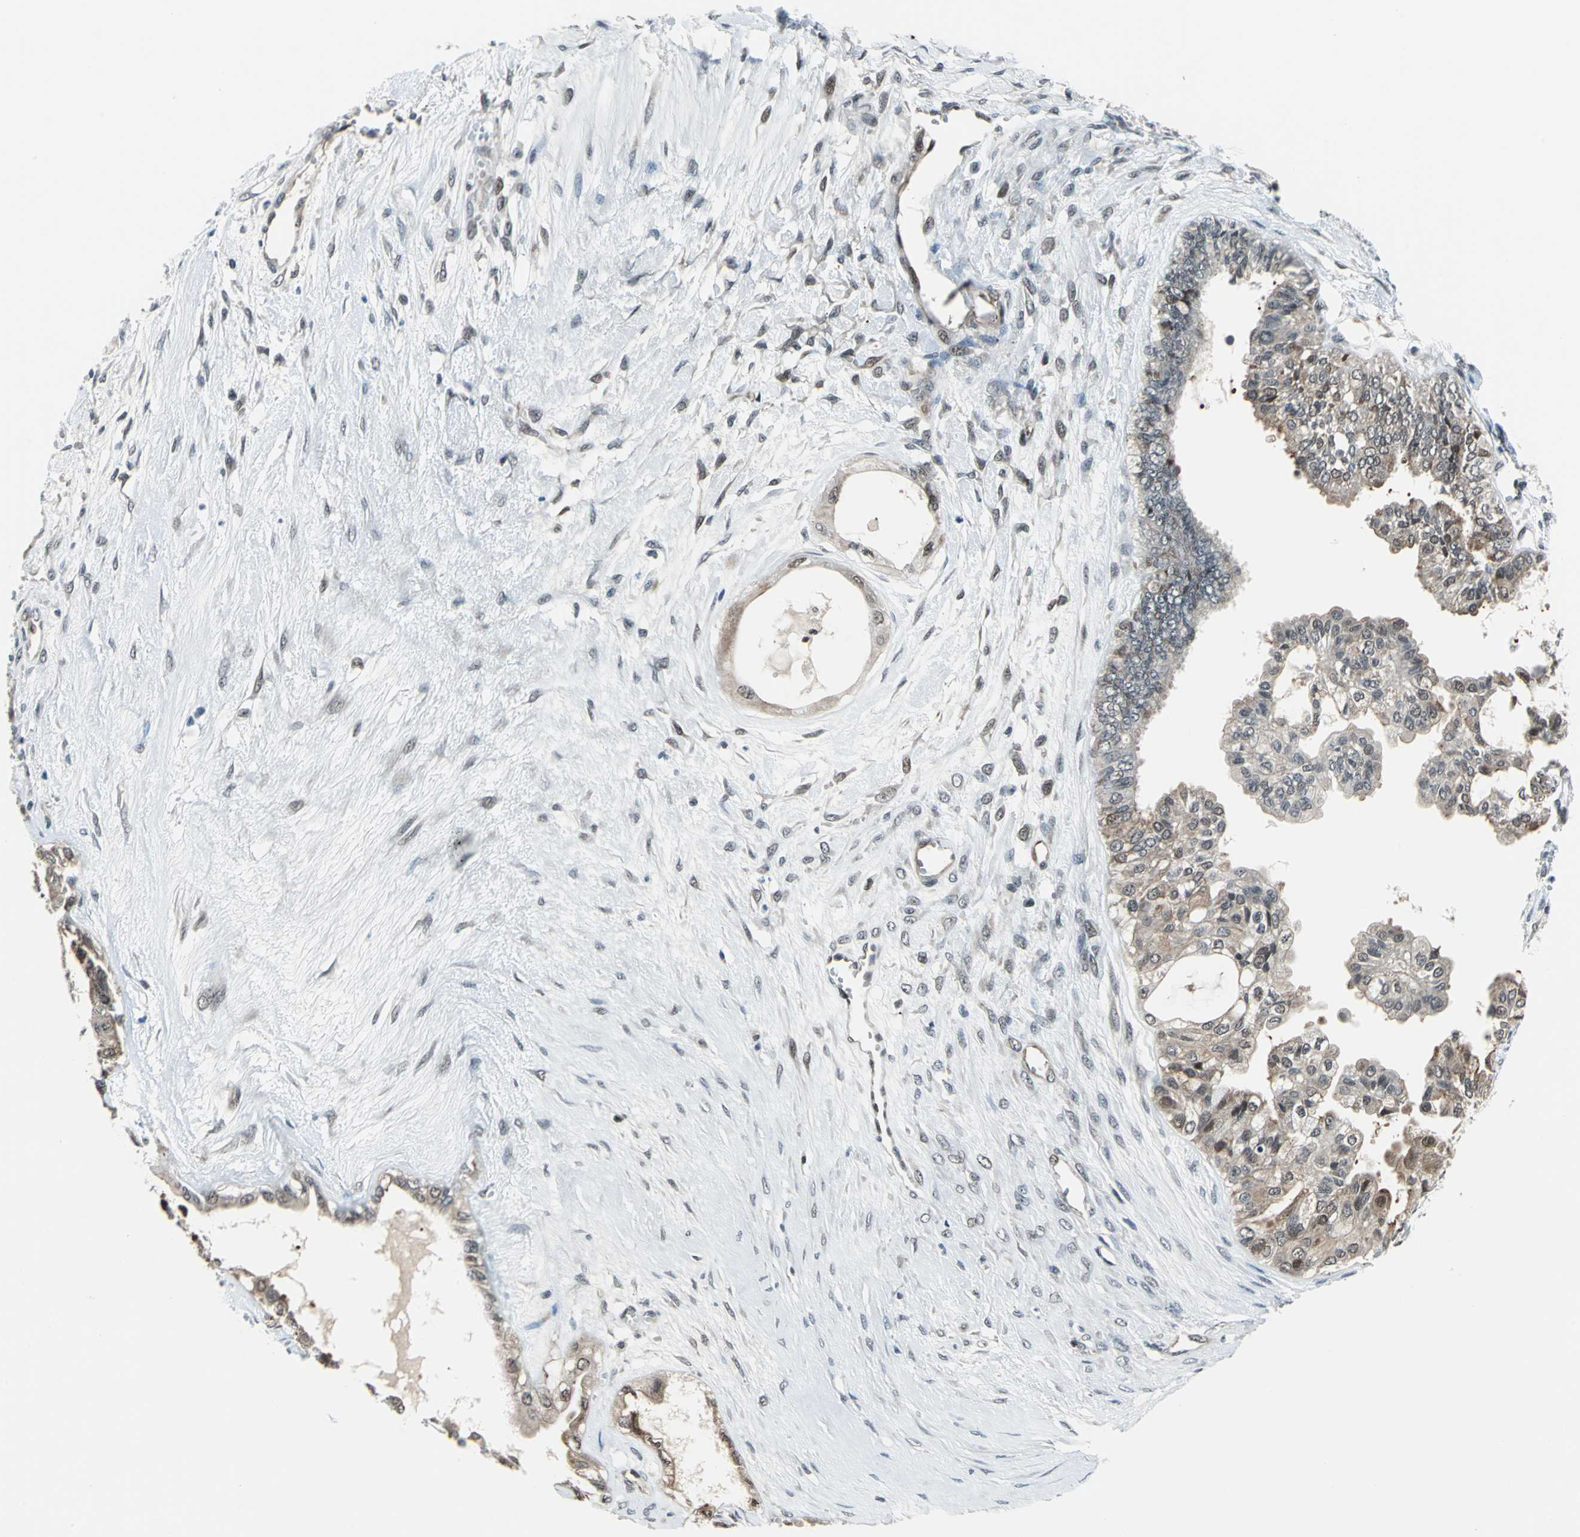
{"staining": {"intensity": "weak", "quantity": ">75%", "location": "cytoplasmic/membranous,nuclear"}, "tissue": "ovarian cancer", "cell_type": "Tumor cells", "image_type": "cancer", "snomed": [{"axis": "morphology", "description": "Carcinoma, NOS"}, {"axis": "morphology", "description": "Carcinoma, endometroid"}, {"axis": "topography", "description": "Ovary"}], "caption": "Protein staining of carcinoma (ovarian) tissue demonstrates weak cytoplasmic/membranous and nuclear positivity in approximately >75% of tumor cells.", "gene": "POLR3K", "patient": {"sex": "female", "age": 50}}